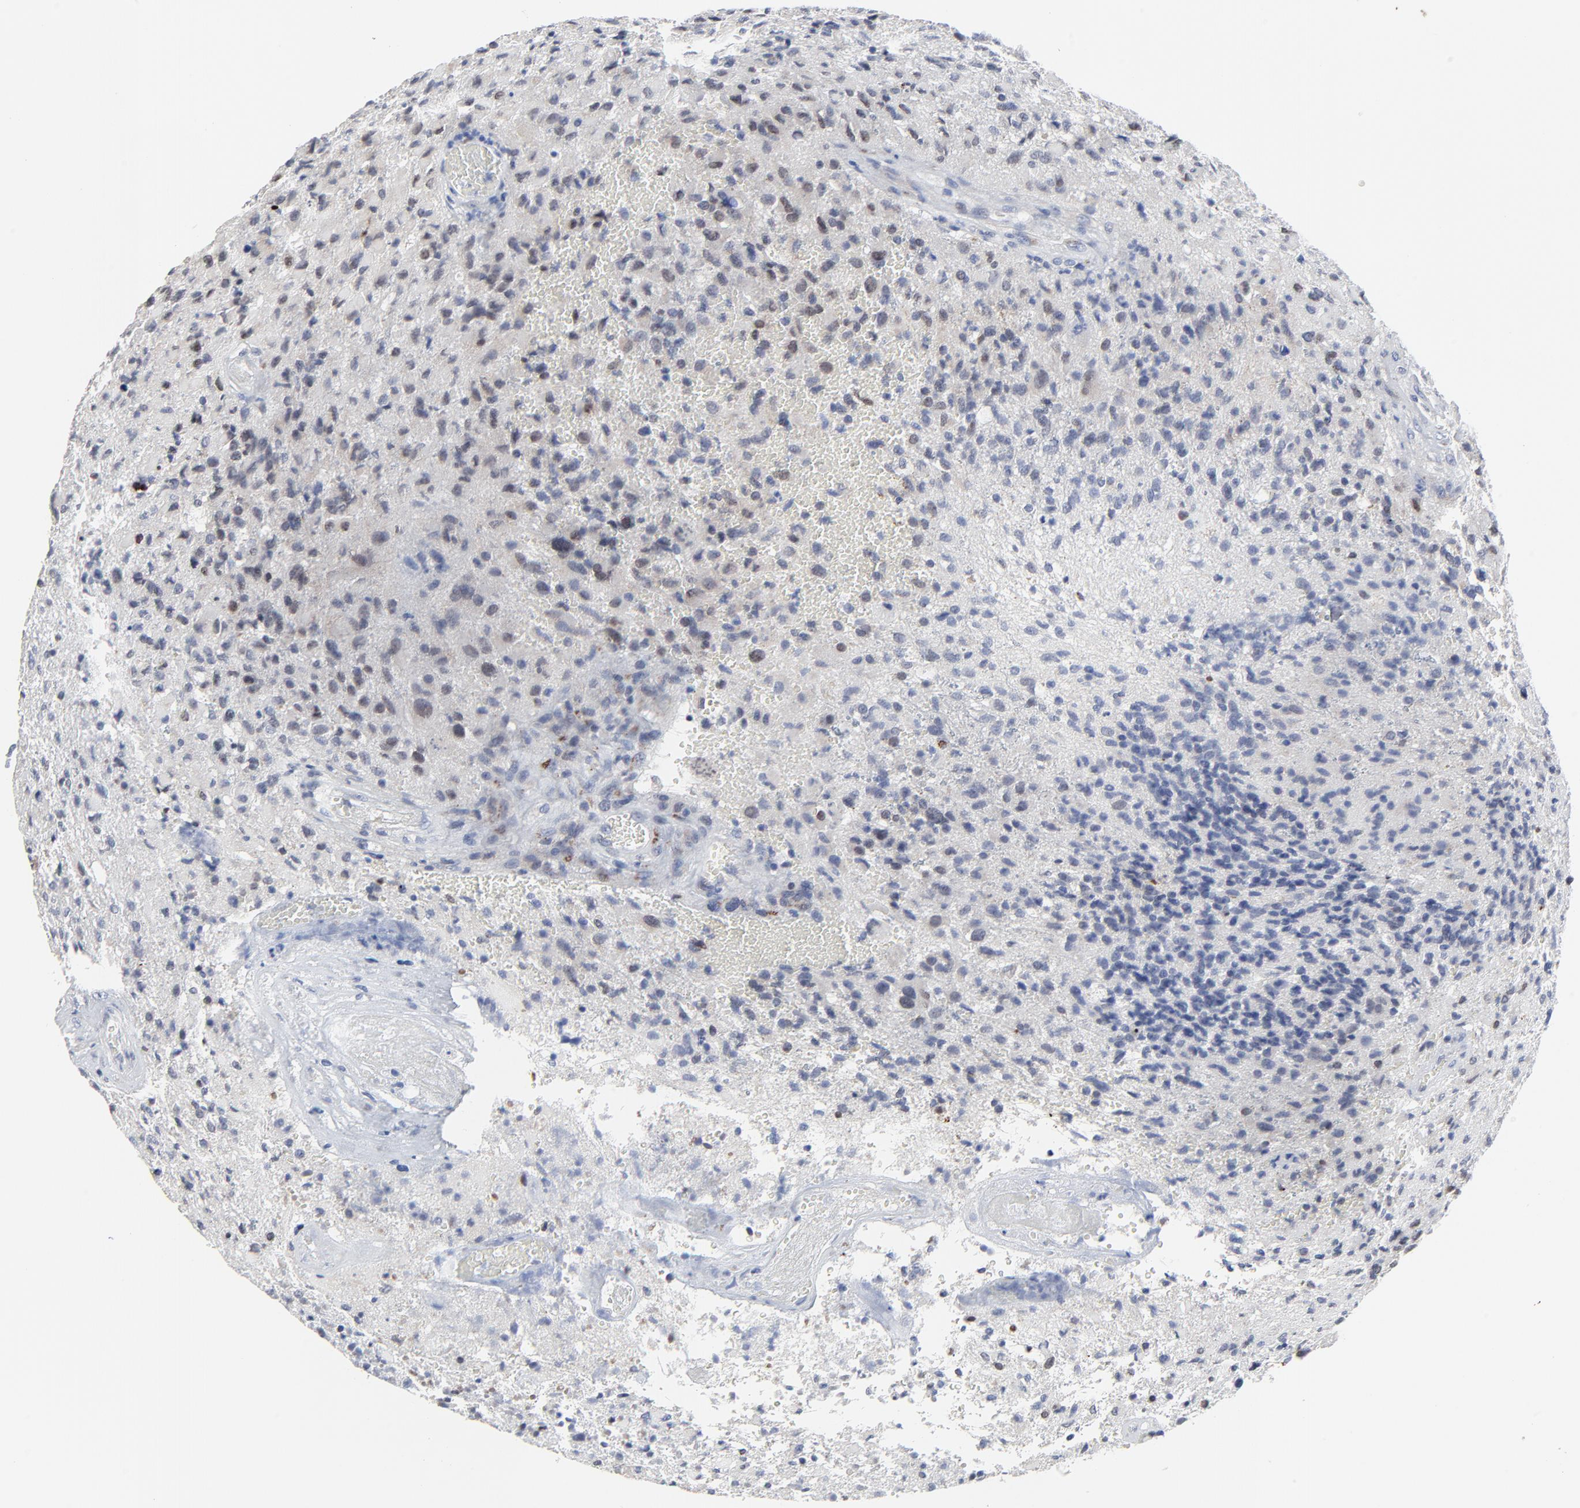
{"staining": {"intensity": "weak", "quantity": "<25%", "location": "nuclear"}, "tissue": "glioma", "cell_type": "Tumor cells", "image_type": "cancer", "snomed": [{"axis": "morphology", "description": "Glioma, malignant, High grade"}, {"axis": "topography", "description": "Brain"}], "caption": "DAB immunohistochemical staining of human glioma shows no significant expression in tumor cells. (DAB immunohistochemistry (IHC) visualized using brightfield microscopy, high magnification).", "gene": "LNX1", "patient": {"sex": "male", "age": 69}}